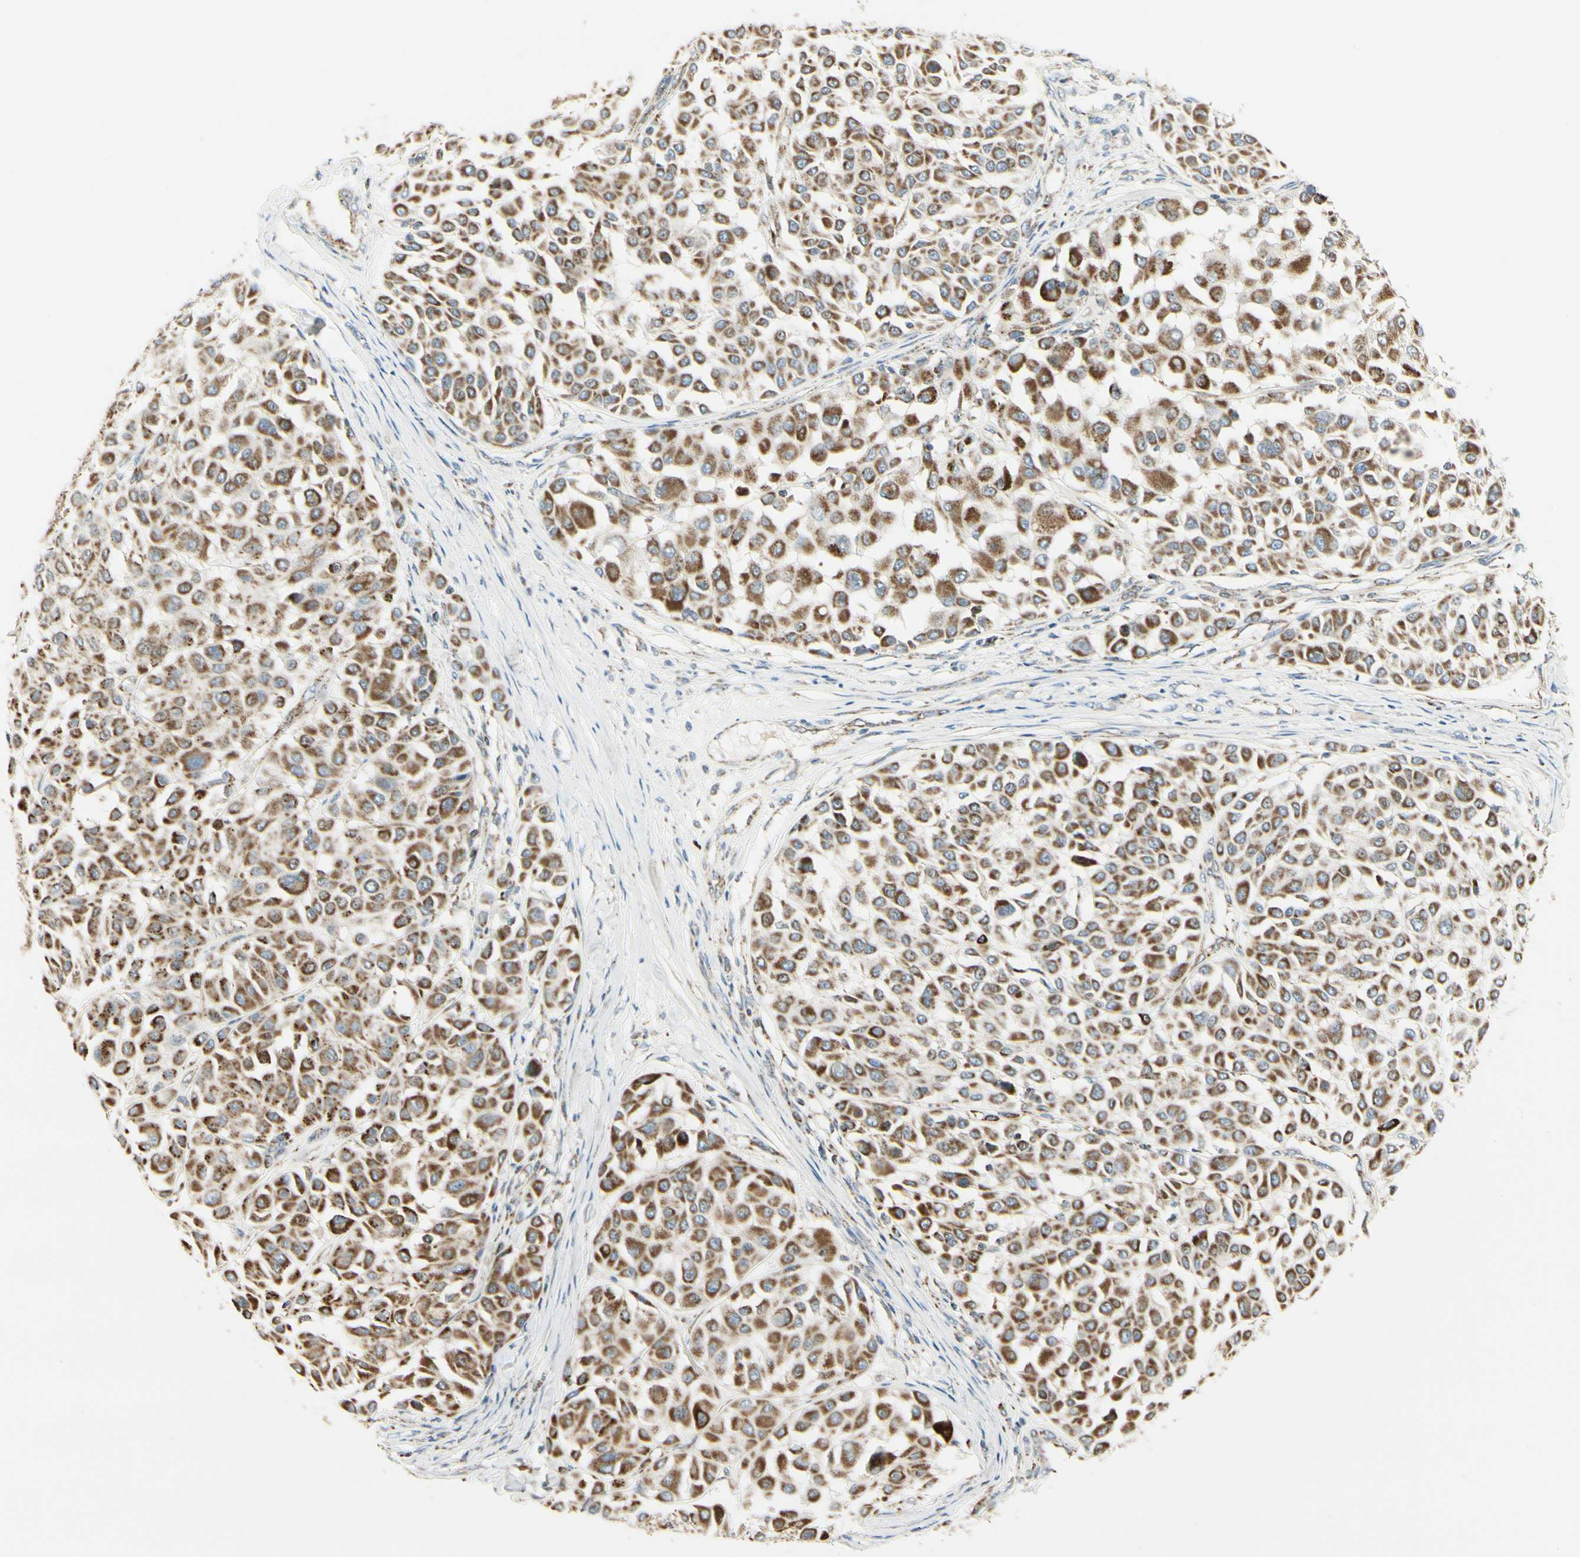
{"staining": {"intensity": "strong", "quantity": ">75%", "location": "cytoplasmic/membranous"}, "tissue": "melanoma", "cell_type": "Tumor cells", "image_type": "cancer", "snomed": [{"axis": "morphology", "description": "Malignant melanoma, Metastatic site"}, {"axis": "topography", "description": "Soft tissue"}], "caption": "IHC of human malignant melanoma (metastatic site) exhibits high levels of strong cytoplasmic/membranous positivity in approximately >75% of tumor cells.", "gene": "ANKS6", "patient": {"sex": "male", "age": 41}}